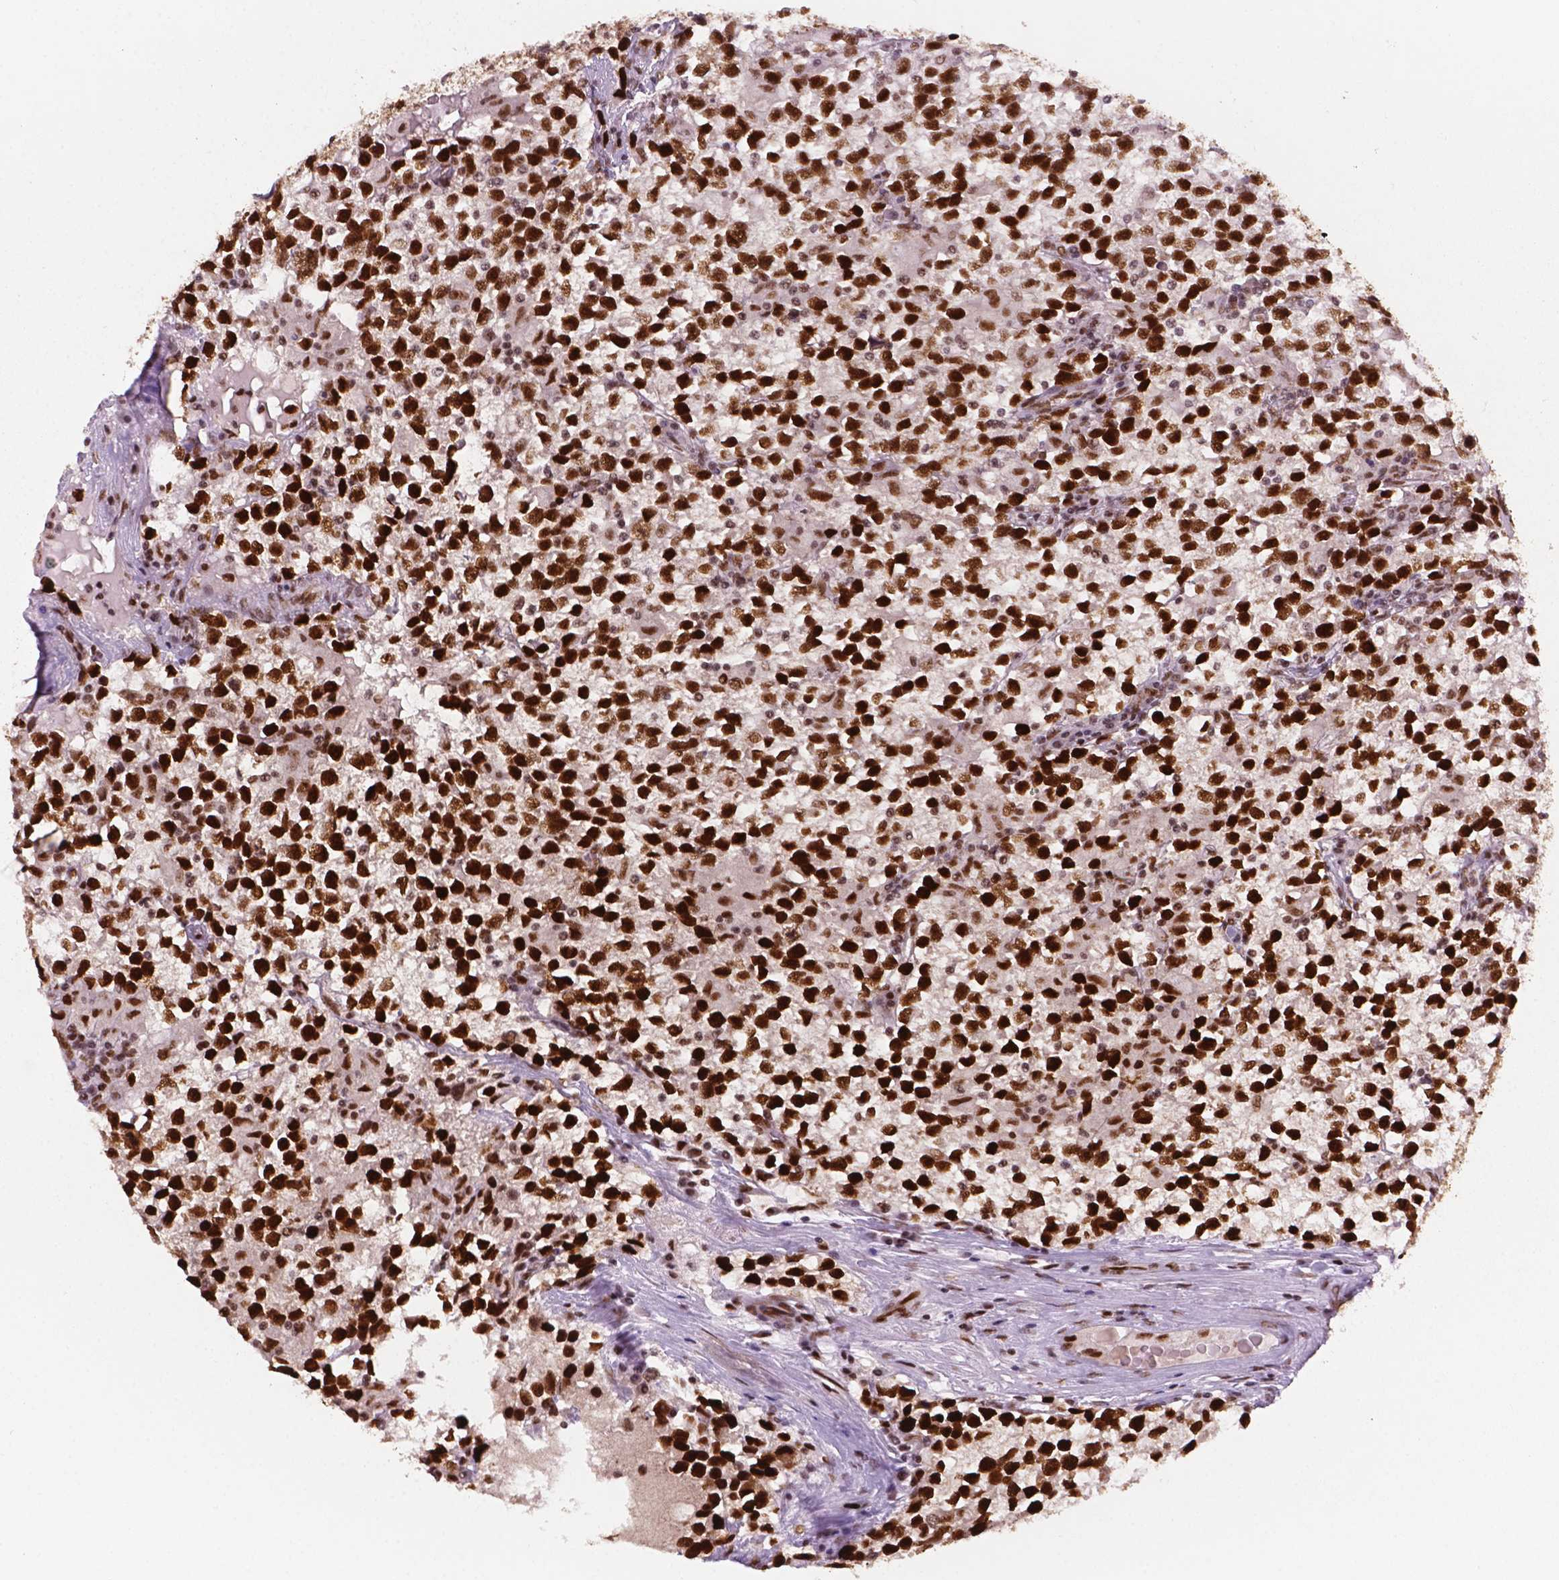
{"staining": {"intensity": "strong", "quantity": "25%-75%", "location": "nuclear"}, "tissue": "testis cancer", "cell_type": "Tumor cells", "image_type": "cancer", "snomed": [{"axis": "morphology", "description": "Seminoma, NOS"}, {"axis": "topography", "description": "Testis"}], "caption": "Tumor cells reveal high levels of strong nuclear positivity in approximately 25%-75% of cells in human testis cancer (seminoma). The protein of interest is stained brown, and the nuclei are stained in blue (DAB (3,3'-diaminobenzidine) IHC with brightfield microscopy, high magnification).", "gene": "MLH1", "patient": {"sex": "male", "age": 31}}